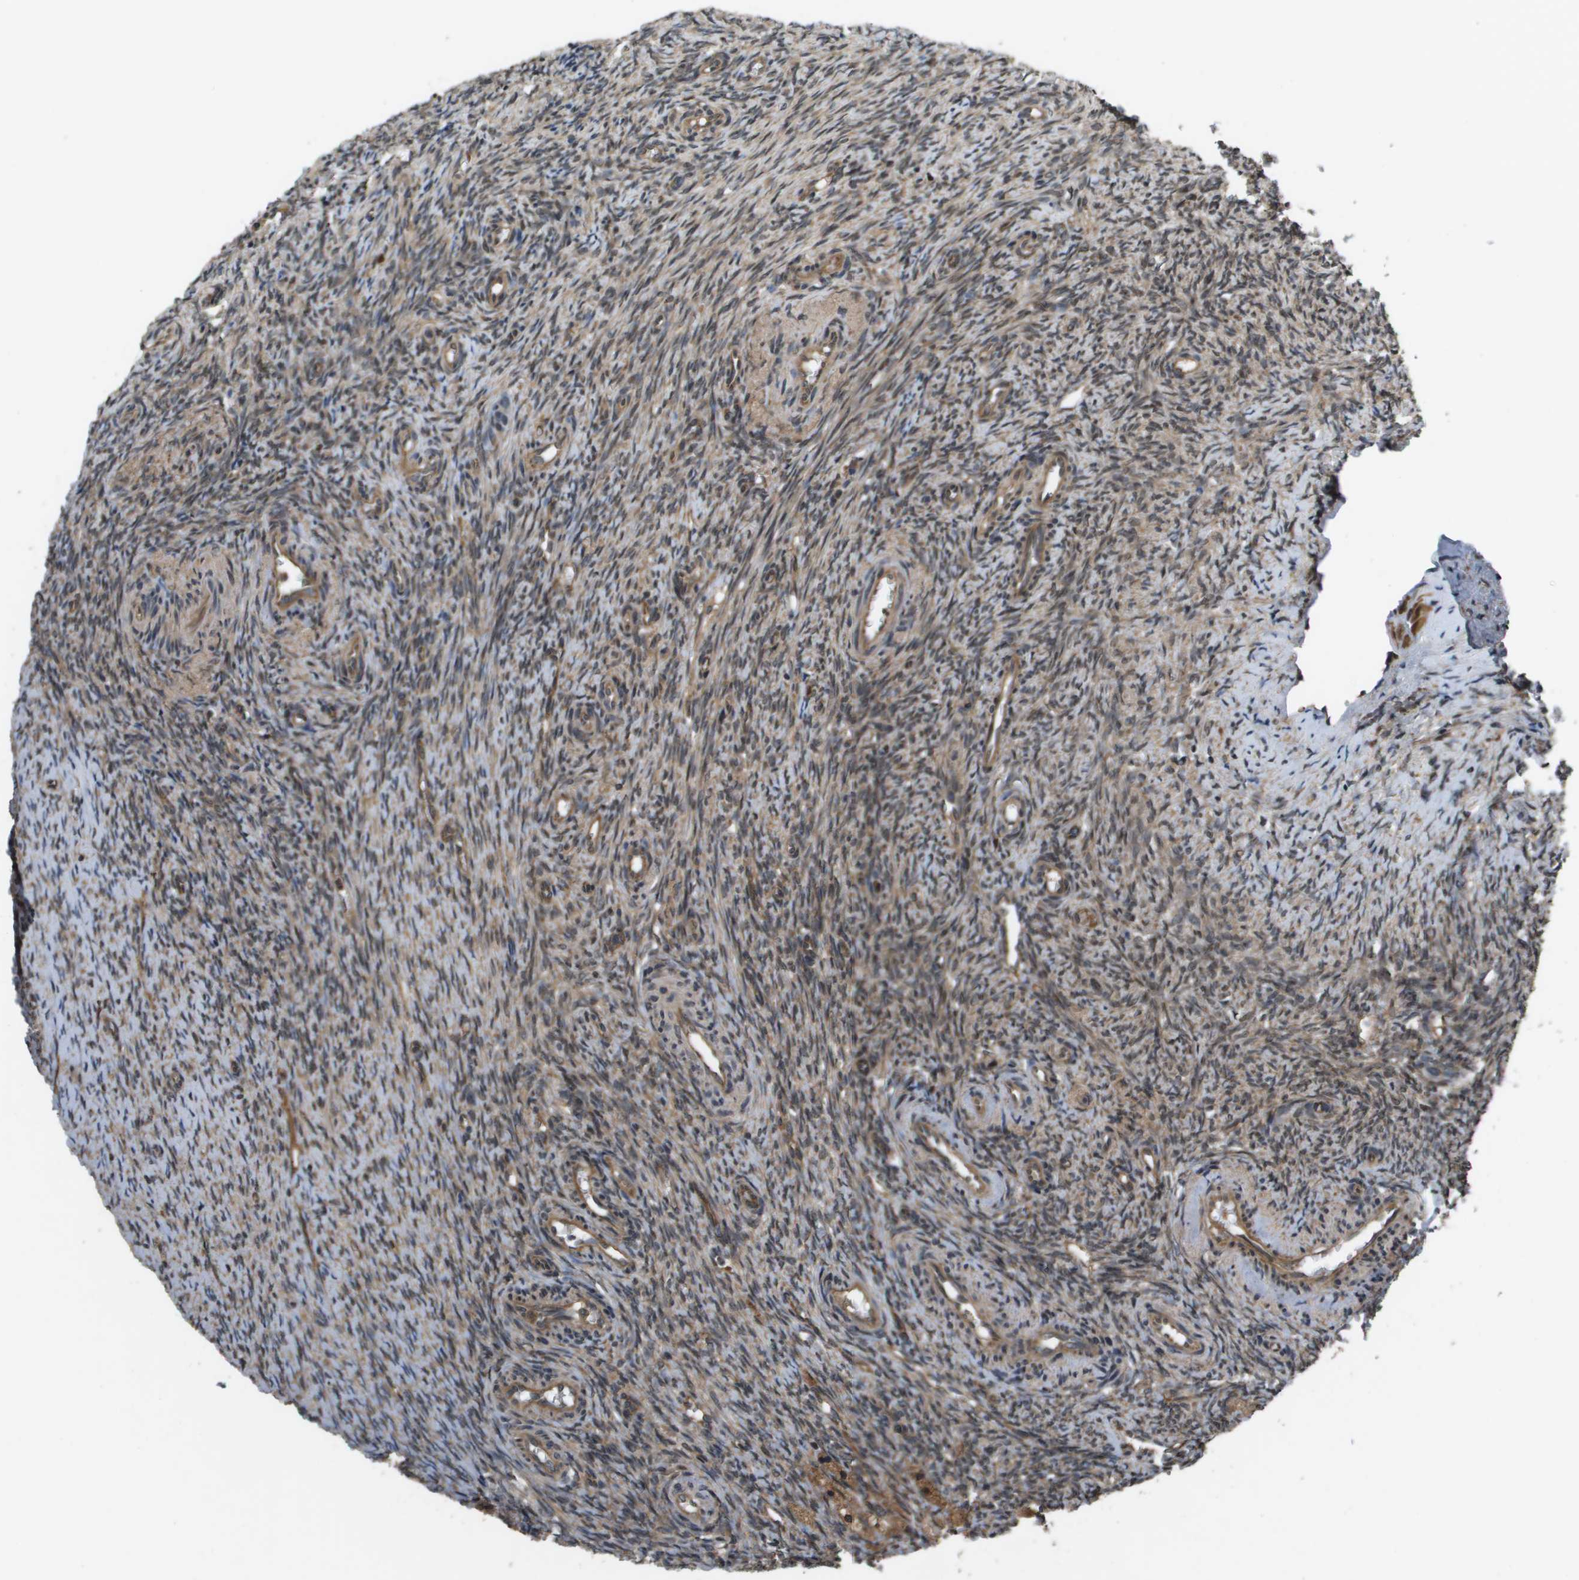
{"staining": {"intensity": "moderate", "quantity": ">75%", "location": "cytoplasmic/membranous"}, "tissue": "ovary", "cell_type": "Ovarian stroma cells", "image_type": "normal", "snomed": [{"axis": "morphology", "description": "Normal tissue, NOS"}, {"axis": "topography", "description": "Ovary"}], "caption": "About >75% of ovarian stroma cells in normal ovary display moderate cytoplasmic/membranous protein expression as visualized by brown immunohistochemical staining.", "gene": "SPTLC1", "patient": {"sex": "female", "age": 41}}